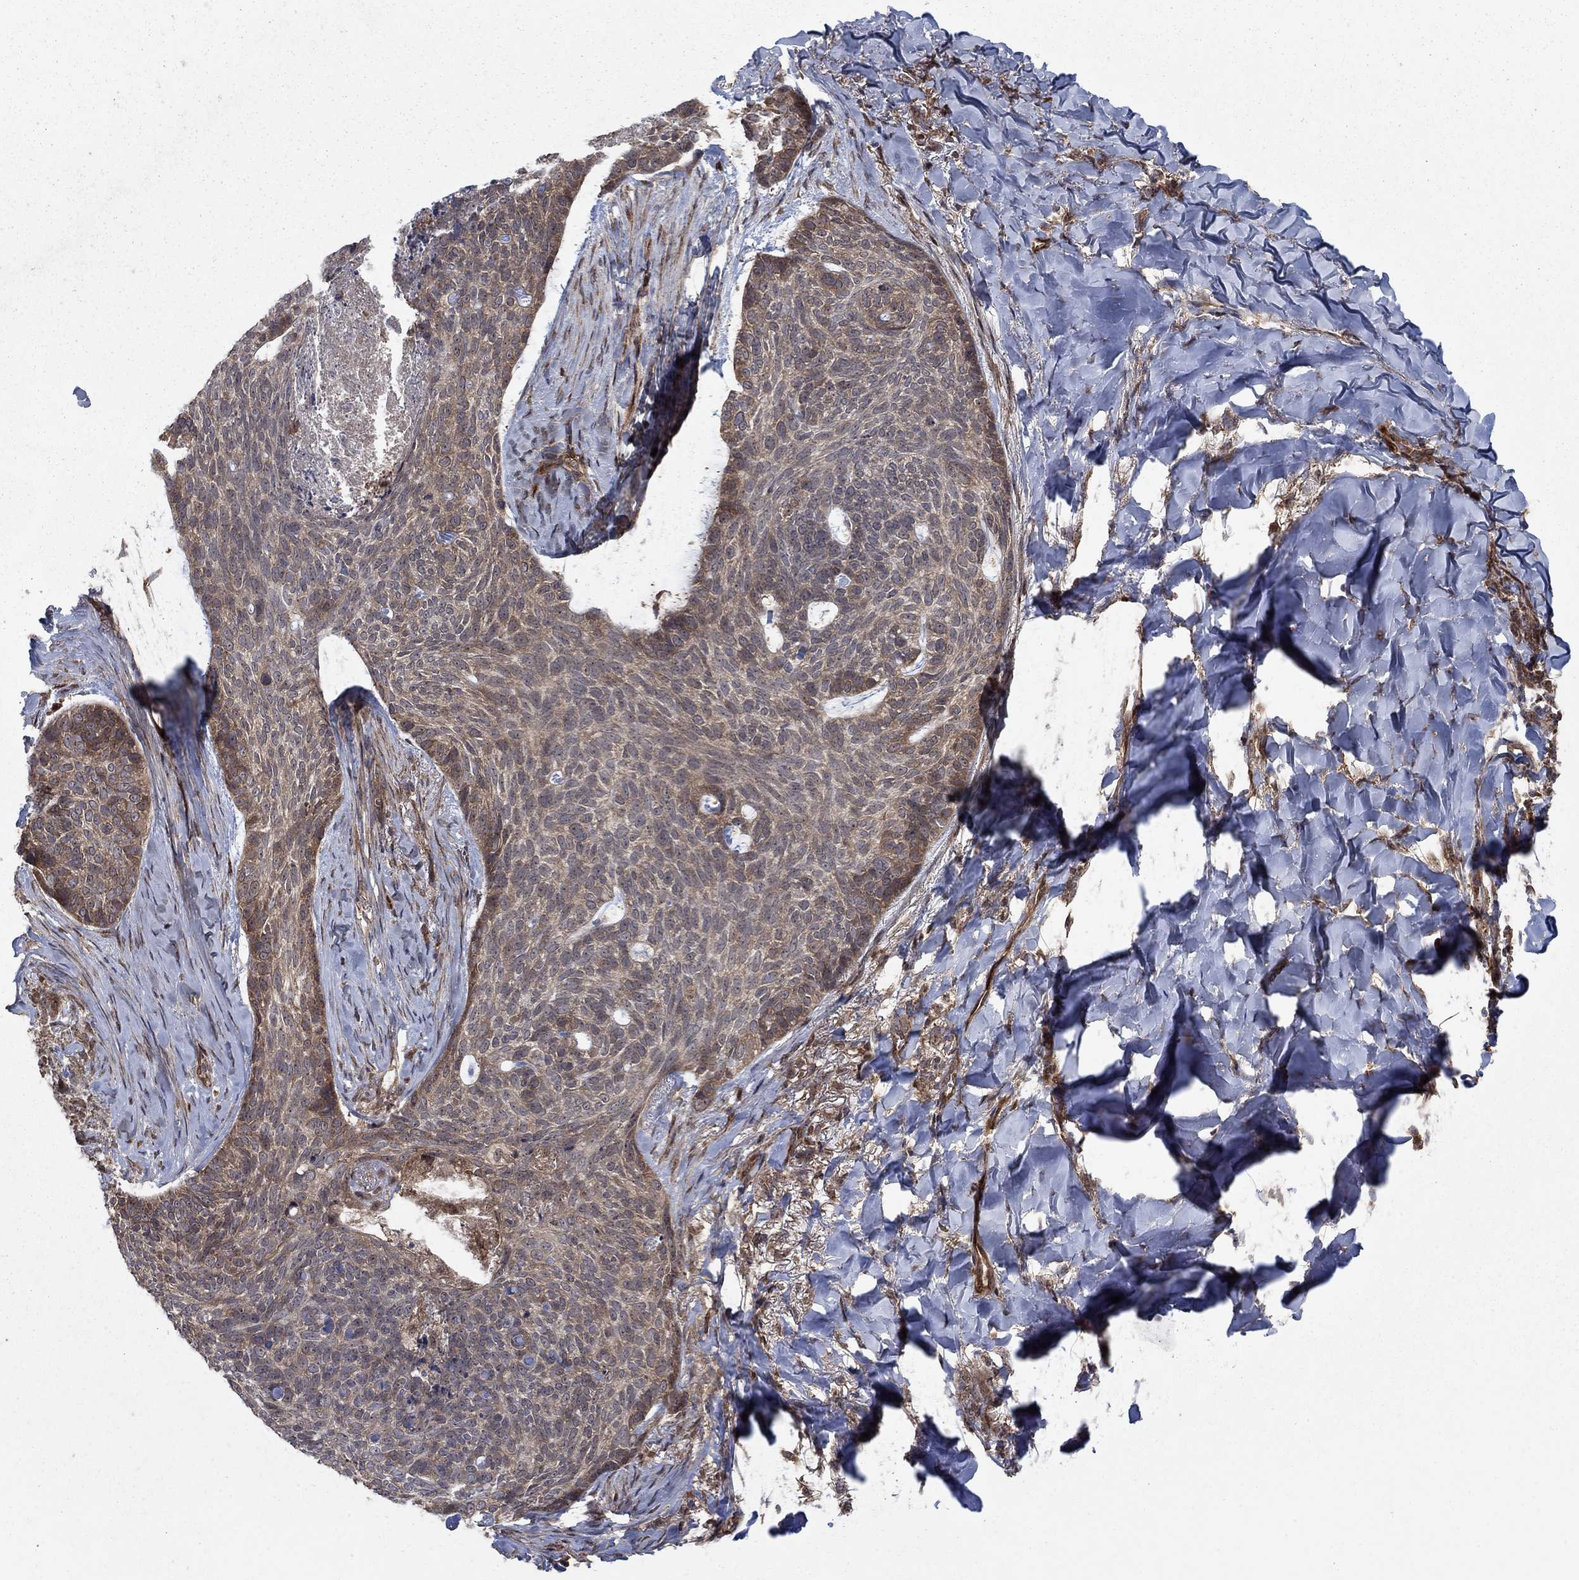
{"staining": {"intensity": "moderate", "quantity": ">75%", "location": "cytoplasmic/membranous"}, "tissue": "skin cancer", "cell_type": "Tumor cells", "image_type": "cancer", "snomed": [{"axis": "morphology", "description": "Basal cell carcinoma"}, {"axis": "topography", "description": "Skin"}], "caption": "Protein staining demonstrates moderate cytoplasmic/membranous expression in about >75% of tumor cells in skin basal cell carcinoma. The staining is performed using DAB (3,3'-diaminobenzidine) brown chromogen to label protein expression. The nuclei are counter-stained blue using hematoxylin.", "gene": "IFI35", "patient": {"sex": "female", "age": 69}}